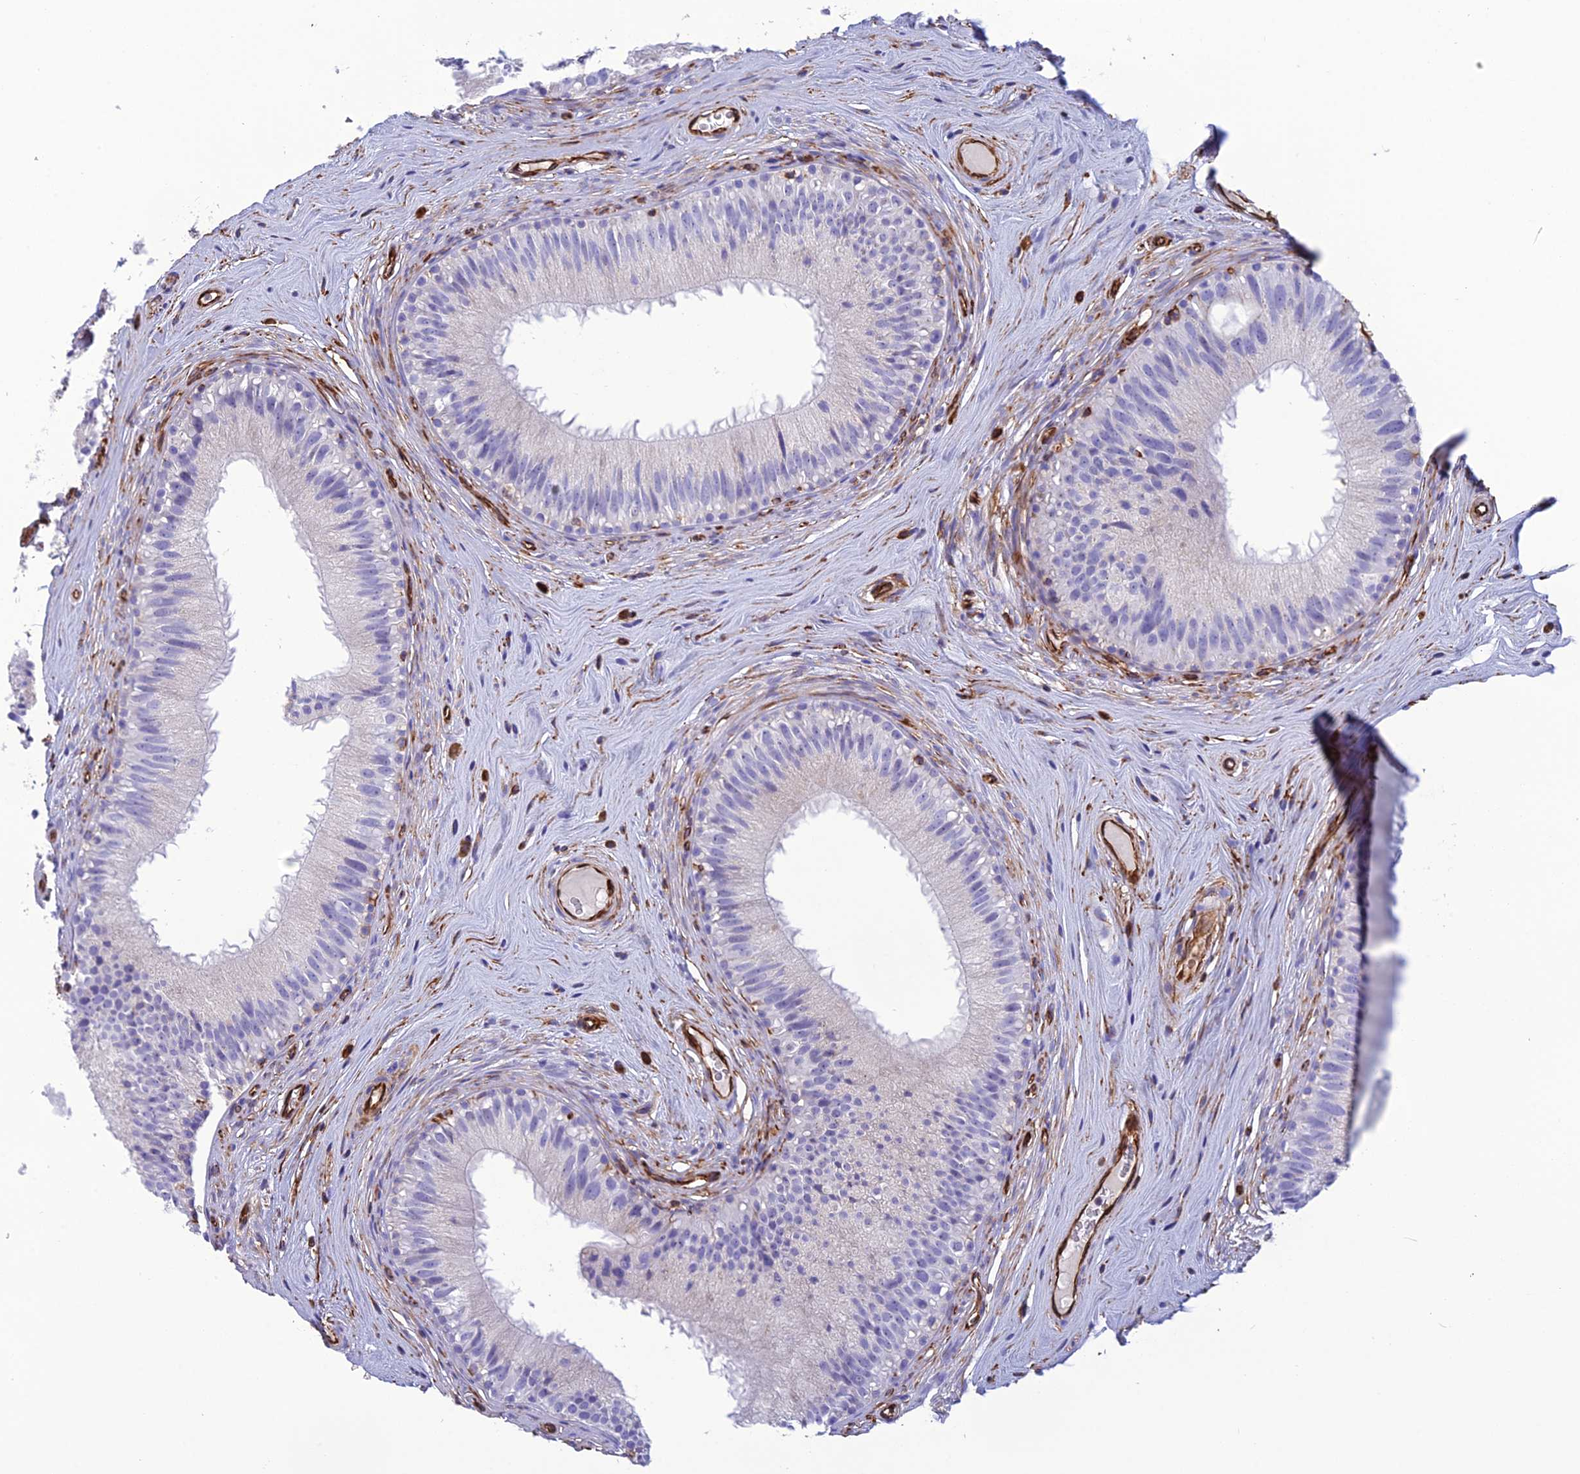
{"staining": {"intensity": "negative", "quantity": "none", "location": "none"}, "tissue": "epididymis", "cell_type": "Glandular cells", "image_type": "normal", "snomed": [{"axis": "morphology", "description": "Normal tissue, NOS"}, {"axis": "topography", "description": "Epididymis"}], "caption": "DAB (3,3'-diaminobenzidine) immunohistochemical staining of normal epididymis demonstrates no significant expression in glandular cells. (Immunohistochemistry (ihc), brightfield microscopy, high magnification).", "gene": "FBXL20", "patient": {"sex": "male", "age": 45}}